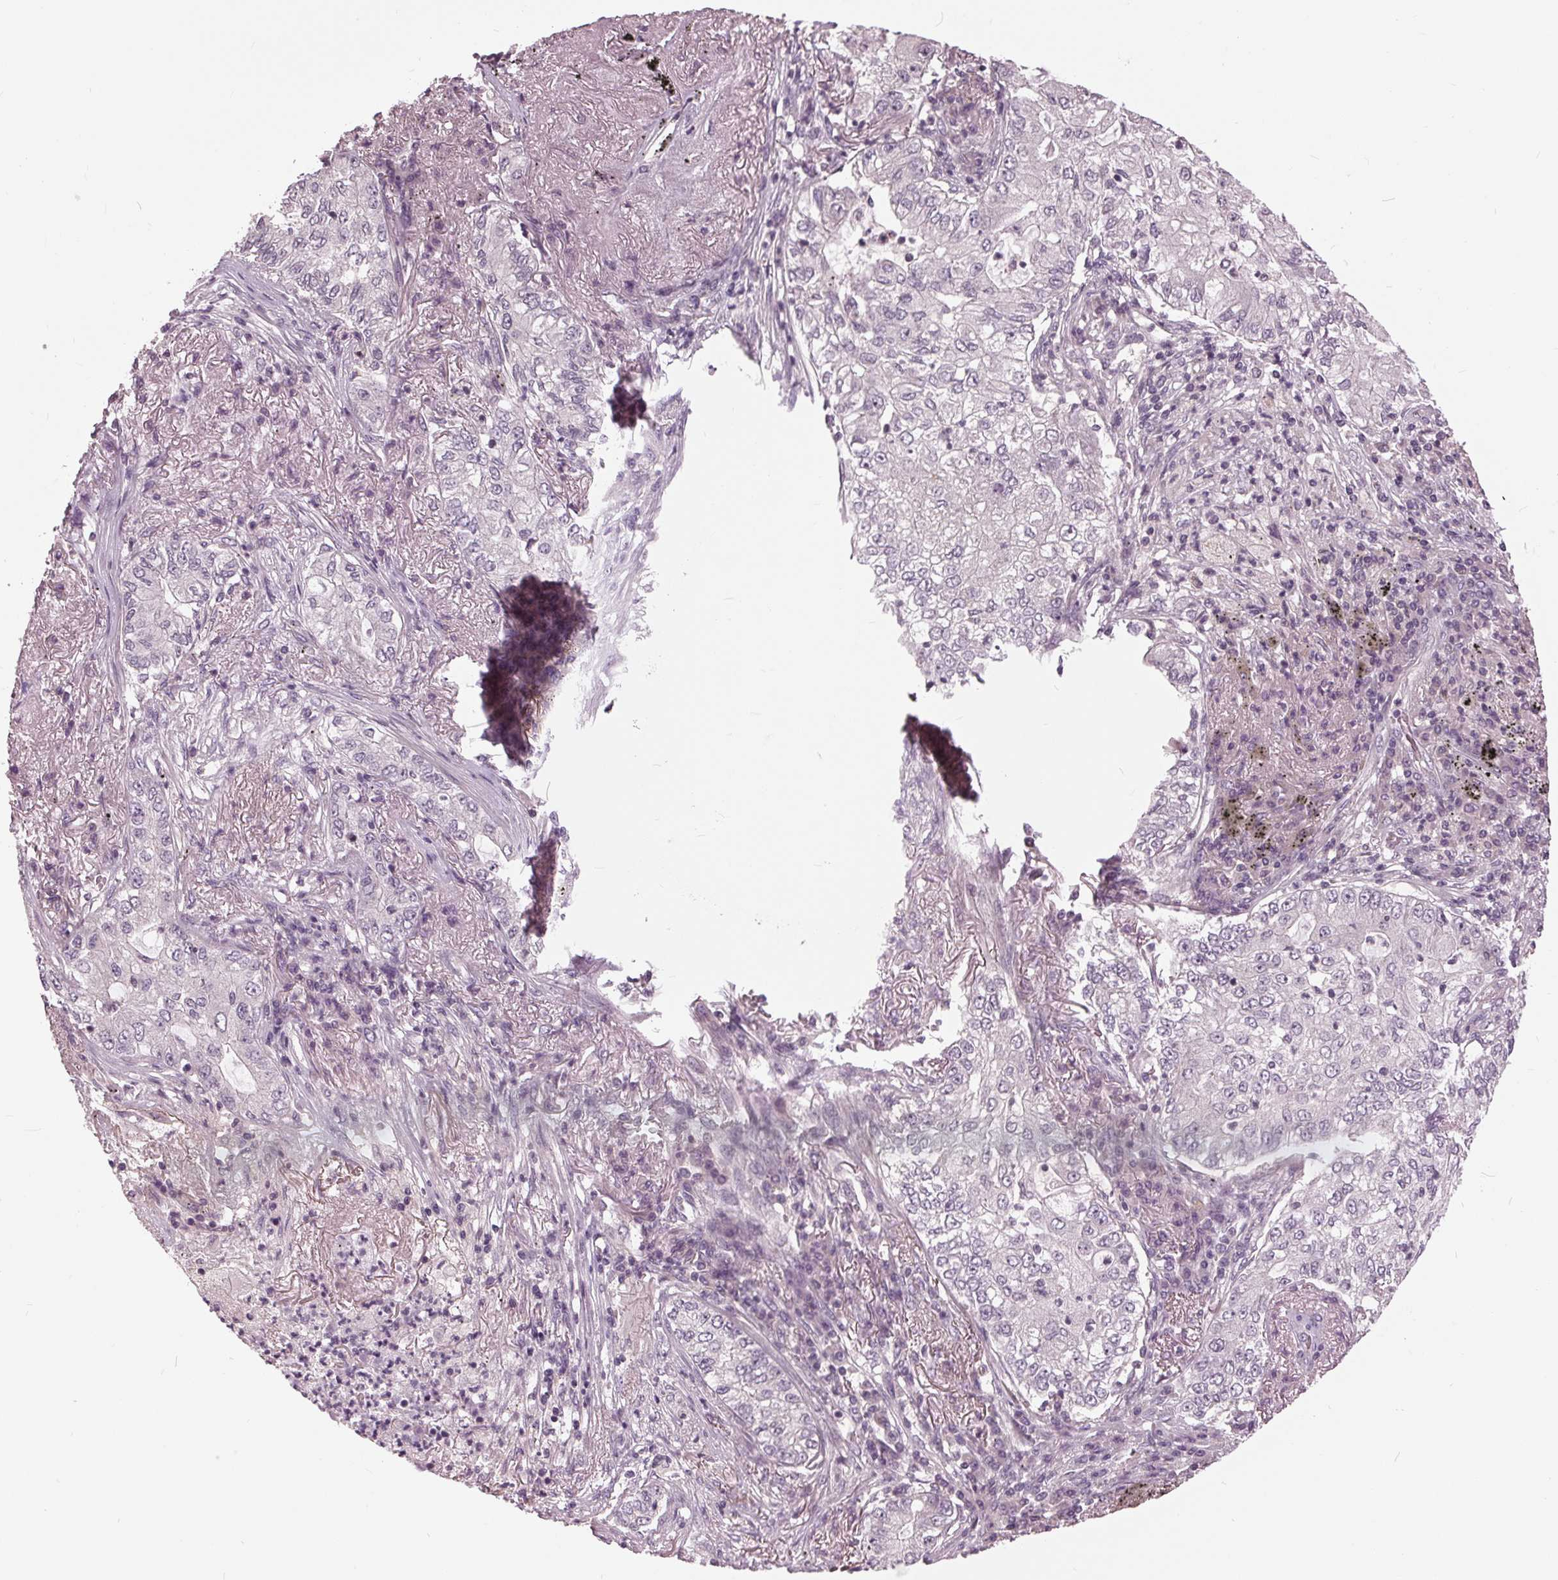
{"staining": {"intensity": "negative", "quantity": "none", "location": "none"}, "tissue": "lung cancer", "cell_type": "Tumor cells", "image_type": "cancer", "snomed": [{"axis": "morphology", "description": "Adenocarcinoma, NOS"}, {"axis": "topography", "description": "Lung"}], "caption": "An immunohistochemistry photomicrograph of adenocarcinoma (lung) is shown. There is no staining in tumor cells of adenocarcinoma (lung).", "gene": "SIGLEC6", "patient": {"sex": "female", "age": 73}}